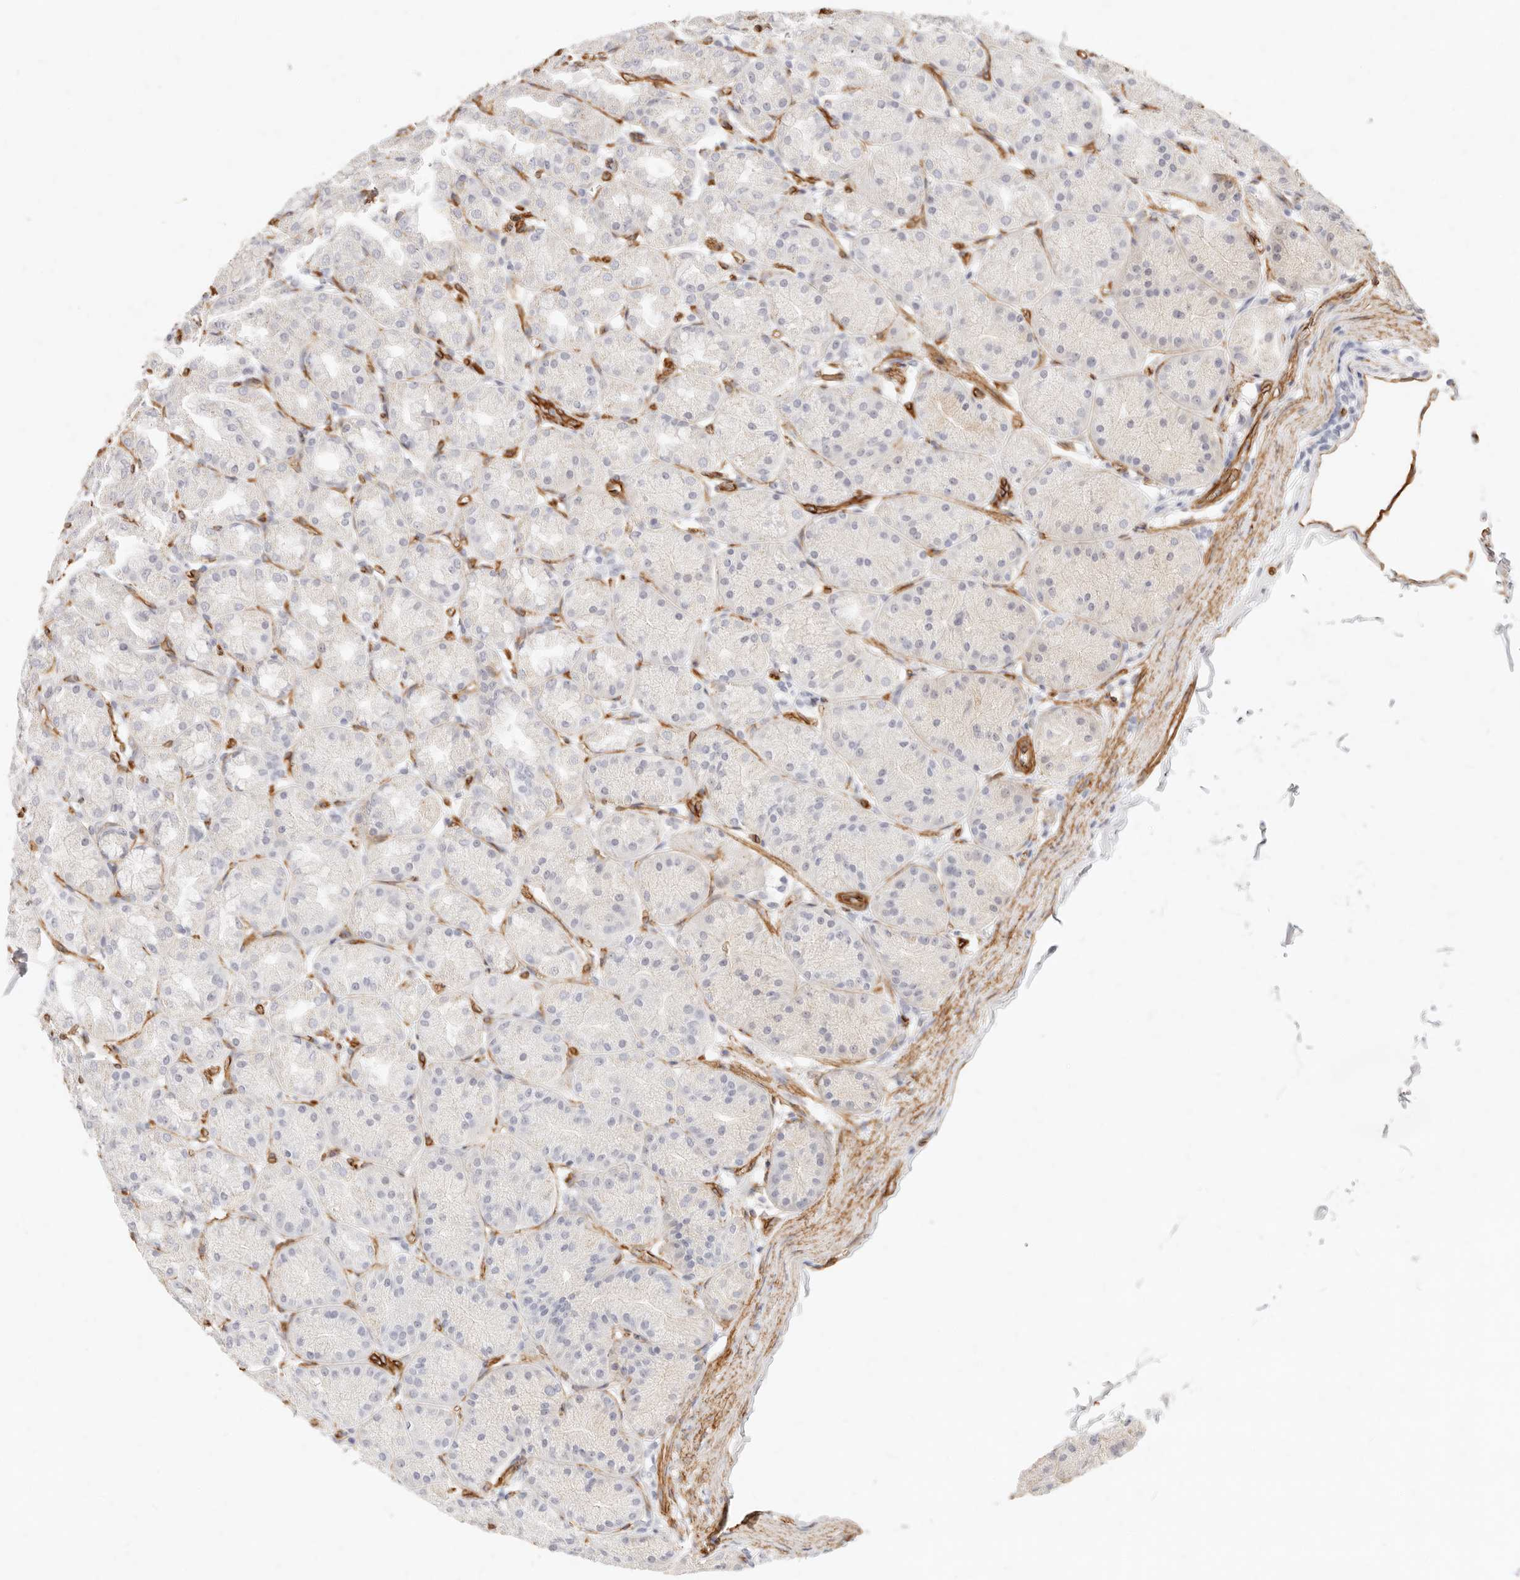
{"staining": {"intensity": "negative", "quantity": "none", "location": "none"}, "tissue": "stomach", "cell_type": "Glandular cells", "image_type": "normal", "snomed": [{"axis": "morphology", "description": "Normal tissue, NOS"}, {"axis": "topography", "description": "Stomach"}], "caption": "DAB immunohistochemical staining of unremarkable stomach reveals no significant positivity in glandular cells. (DAB (3,3'-diaminobenzidine) immunohistochemistry visualized using brightfield microscopy, high magnification).", "gene": "NUS1", "patient": {"sex": "male", "age": 42}}